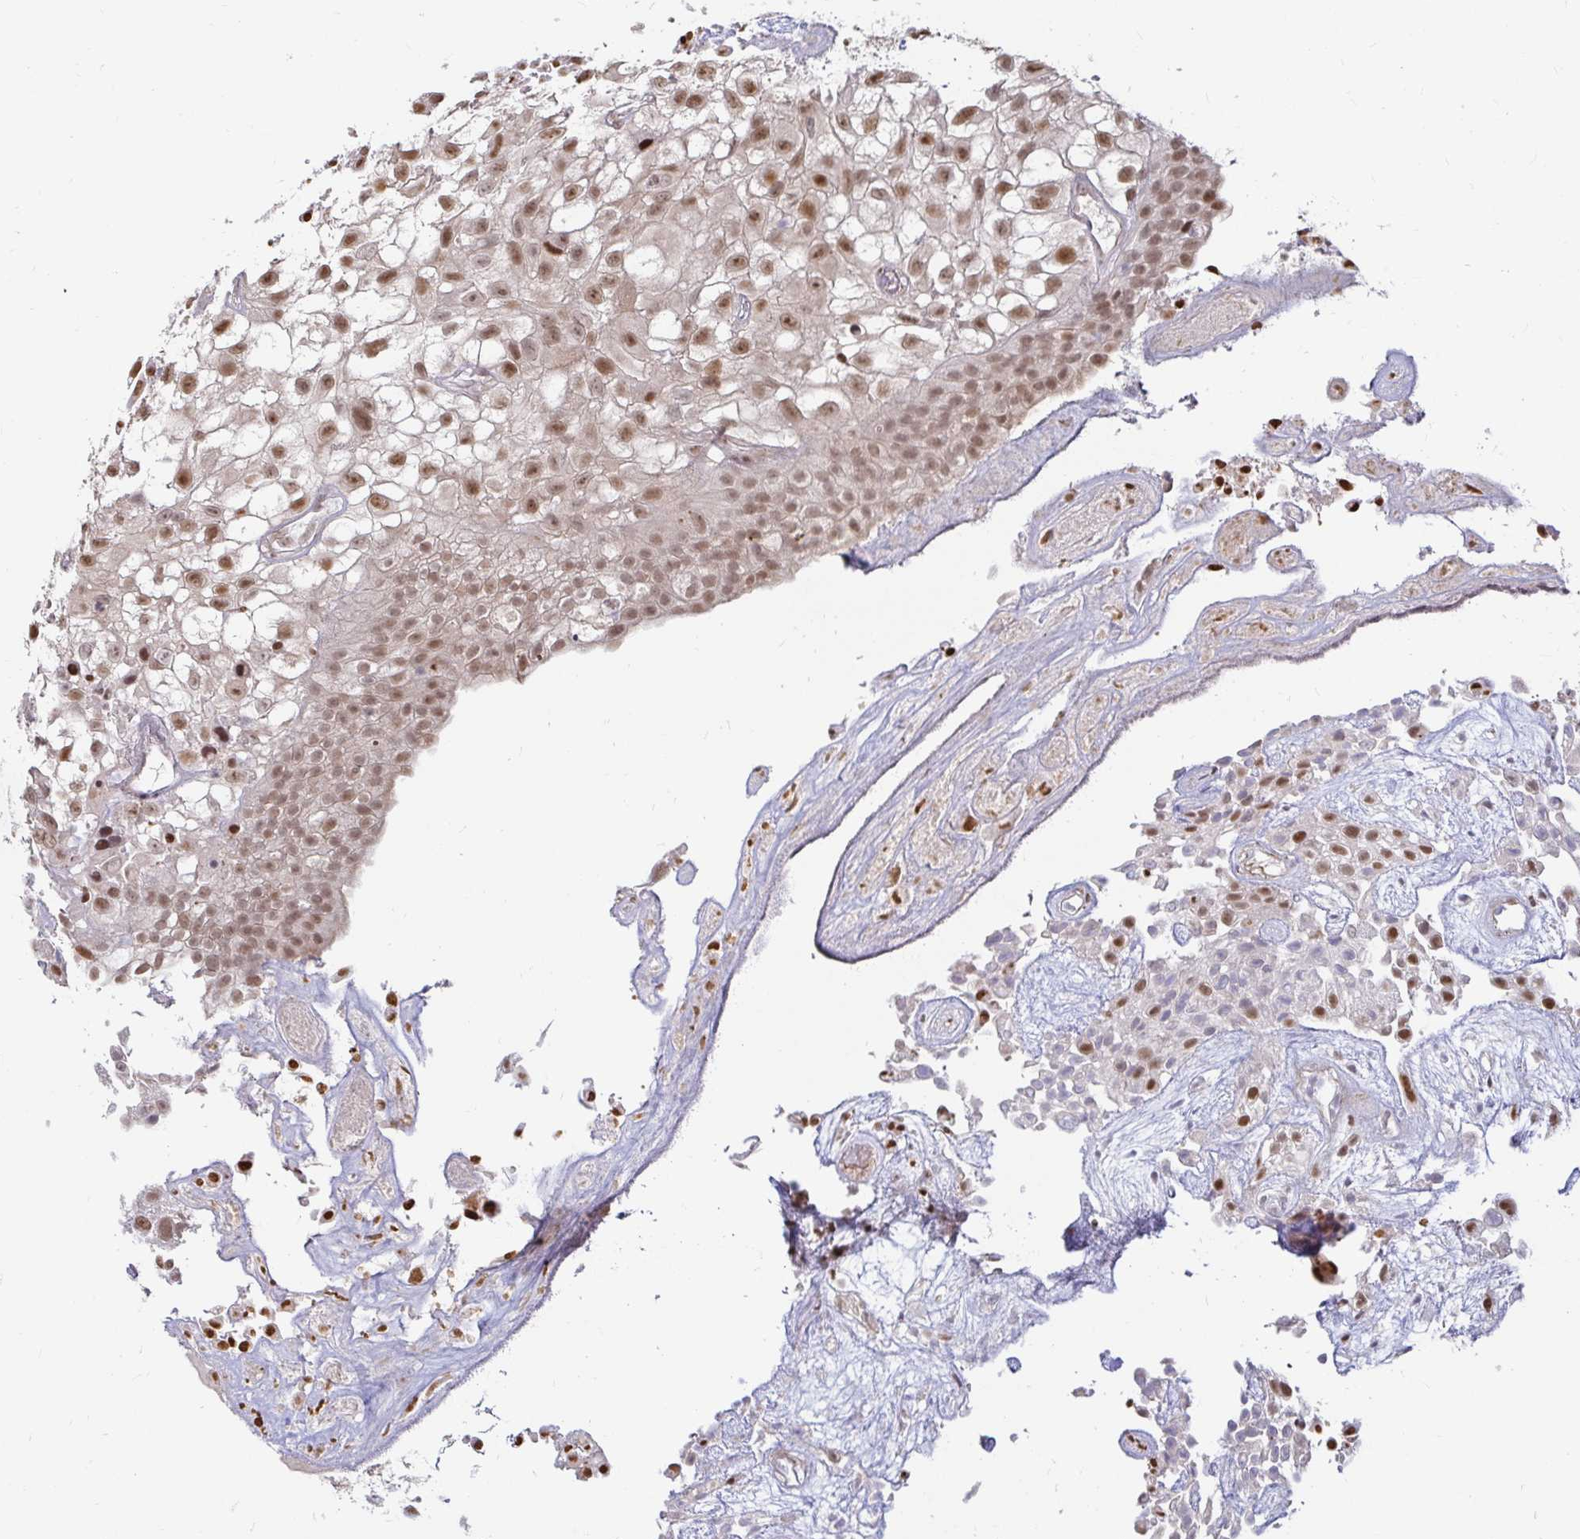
{"staining": {"intensity": "moderate", "quantity": ">75%", "location": "nuclear"}, "tissue": "urothelial cancer", "cell_type": "Tumor cells", "image_type": "cancer", "snomed": [{"axis": "morphology", "description": "Urothelial carcinoma, High grade"}, {"axis": "topography", "description": "Urinary bladder"}], "caption": "The micrograph shows immunohistochemical staining of urothelial cancer. There is moderate nuclear positivity is appreciated in about >75% of tumor cells.", "gene": "HNRNPU", "patient": {"sex": "male", "age": 56}}